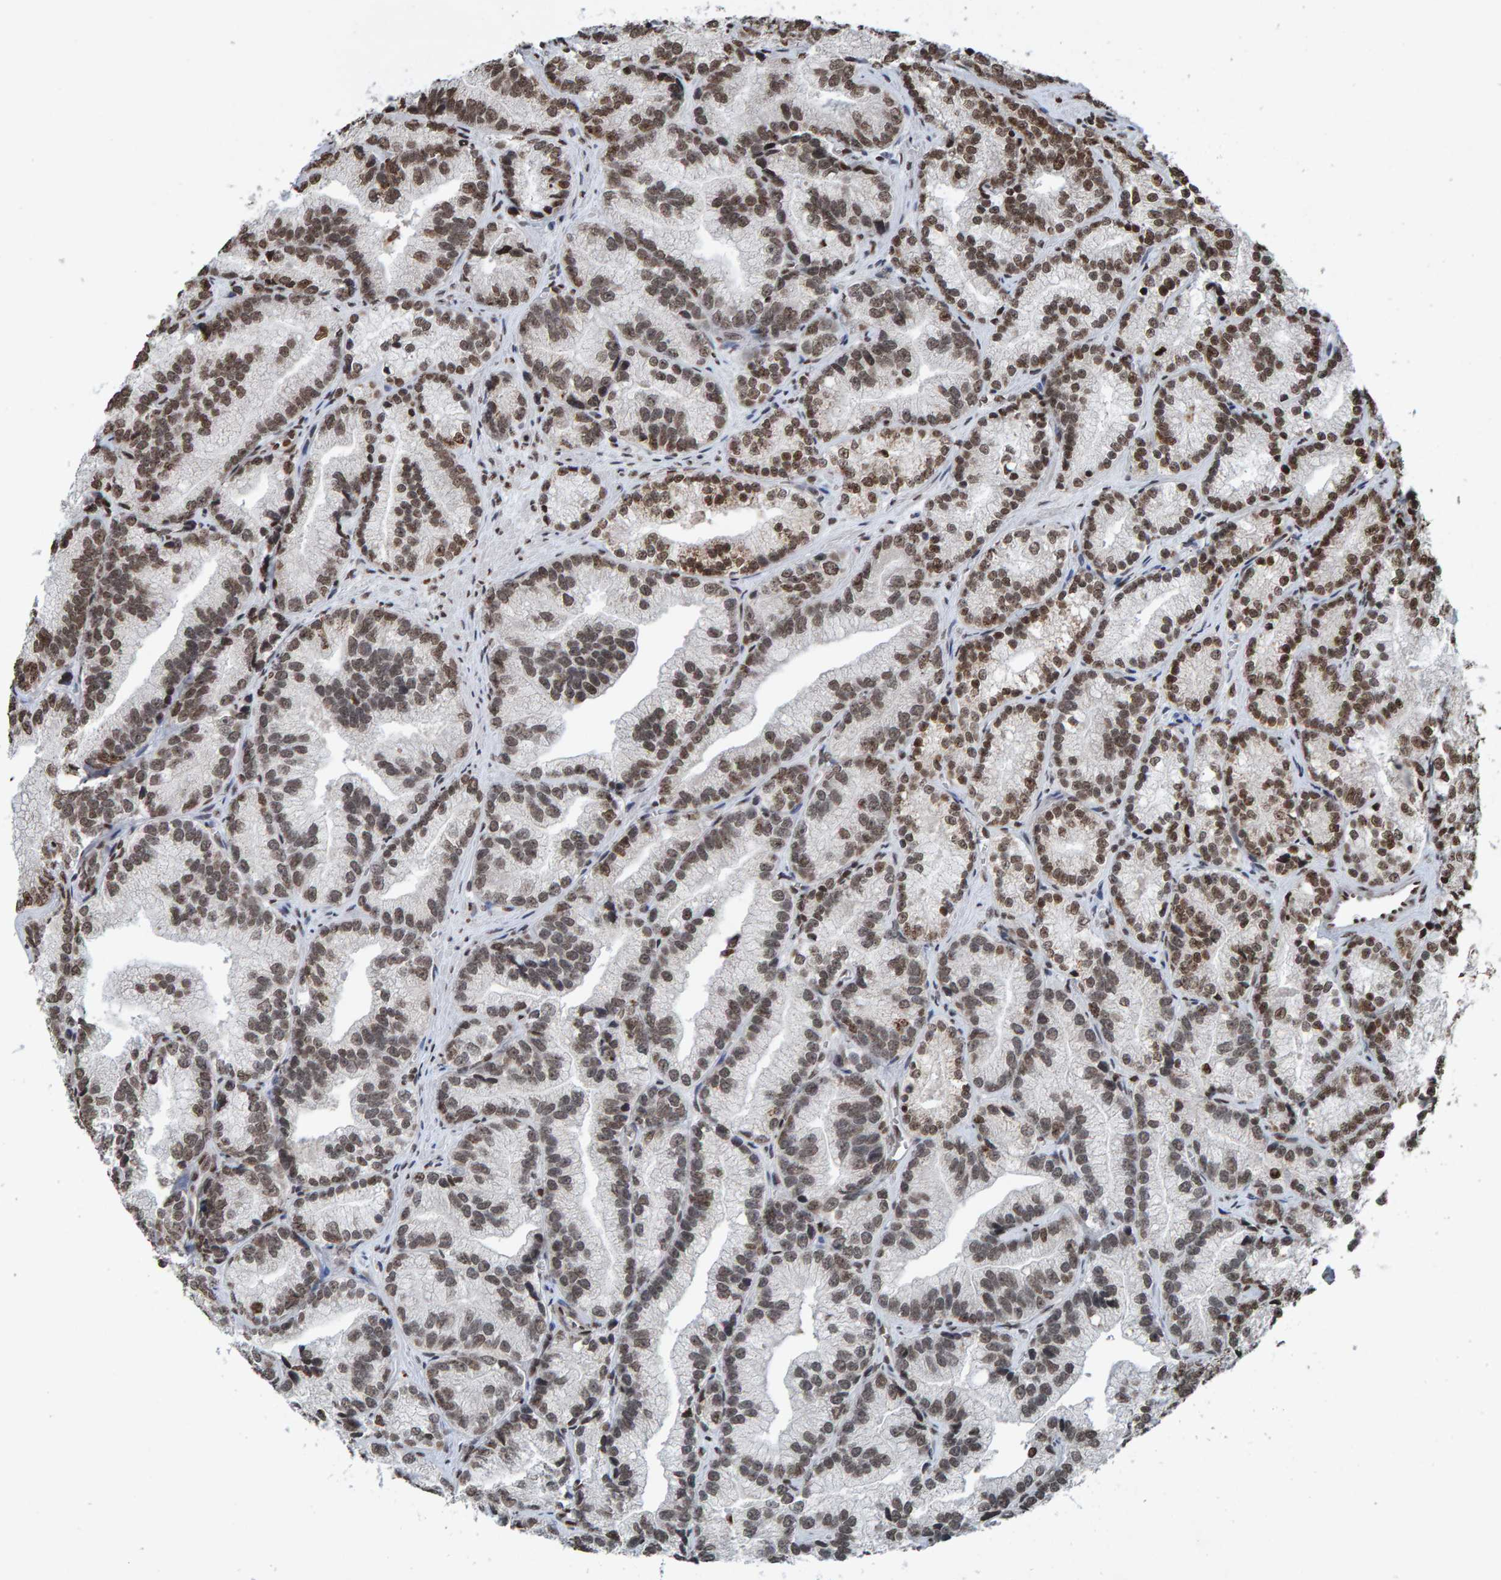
{"staining": {"intensity": "moderate", "quantity": "25%-75%", "location": "nuclear"}, "tissue": "prostate cancer", "cell_type": "Tumor cells", "image_type": "cancer", "snomed": [{"axis": "morphology", "description": "Adenocarcinoma, Low grade"}, {"axis": "topography", "description": "Prostate"}], "caption": "Moderate nuclear positivity is appreciated in approximately 25%-75% of tumor cells in prostate cancer (low-grade adenocarcinoma). Immunohistochemistry (ihc) stains the protein of interest in brown and the nuclei are stained blue.", "gene": "H2AZ1", "patient": {"sex": "male", "age": 89}}